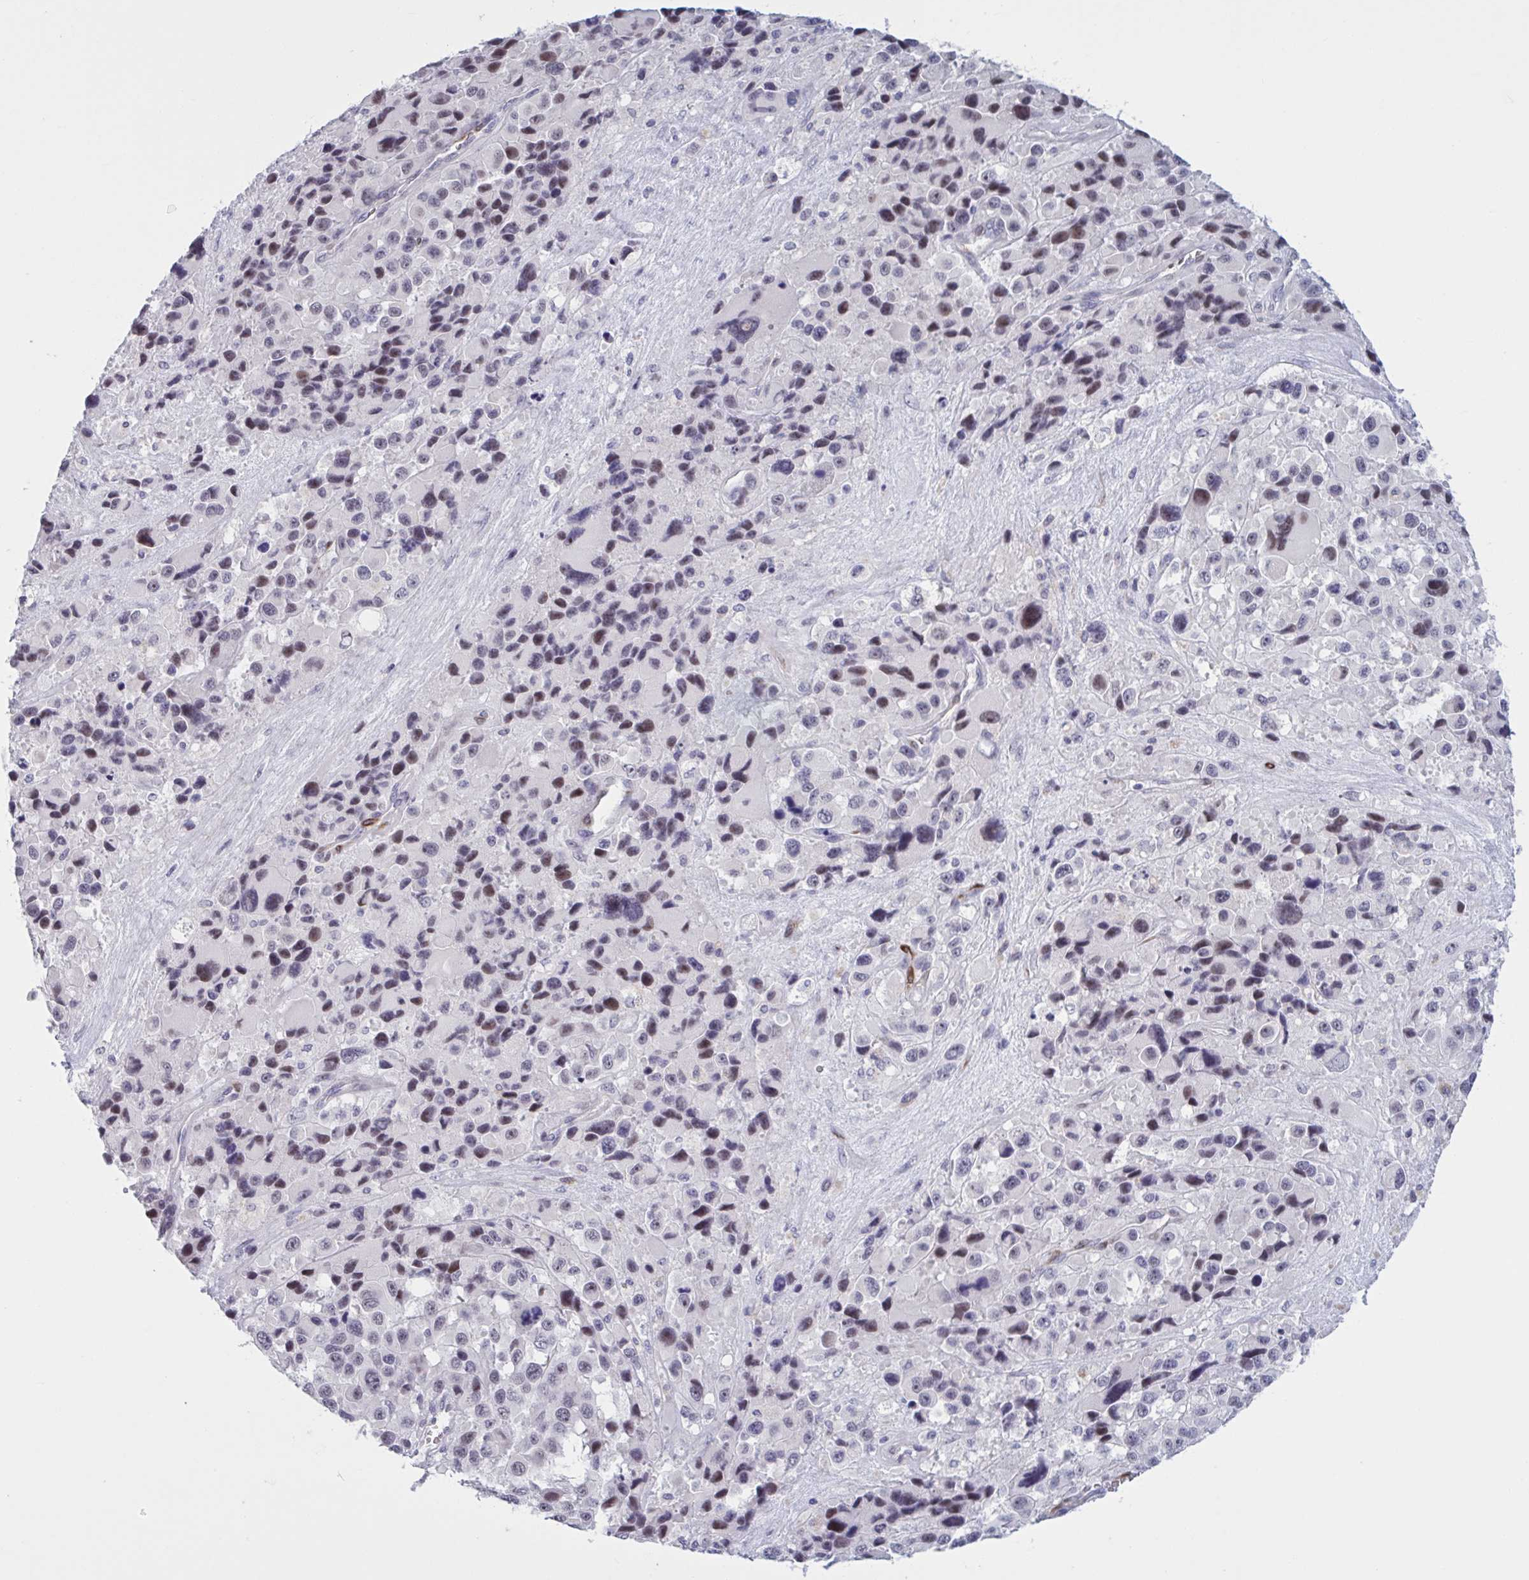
{"staining": {"intensity": "negative", "quantity": "none", "location": "none"}, "tissue": "melanoma", "cell_type": "Tumor cells", "image_type": "cancer", "snomed": [{"axis": "morphology", "description": "Malignant melanoma, Metastatic site"}, {"axis": "topography", "description": "Lymph node"}], "caption": "The photomicrograph shows no staining of tumor cells in melanoma.", "gene": "HSD11B2", "patient": {"sex": "female", "age": 65}}